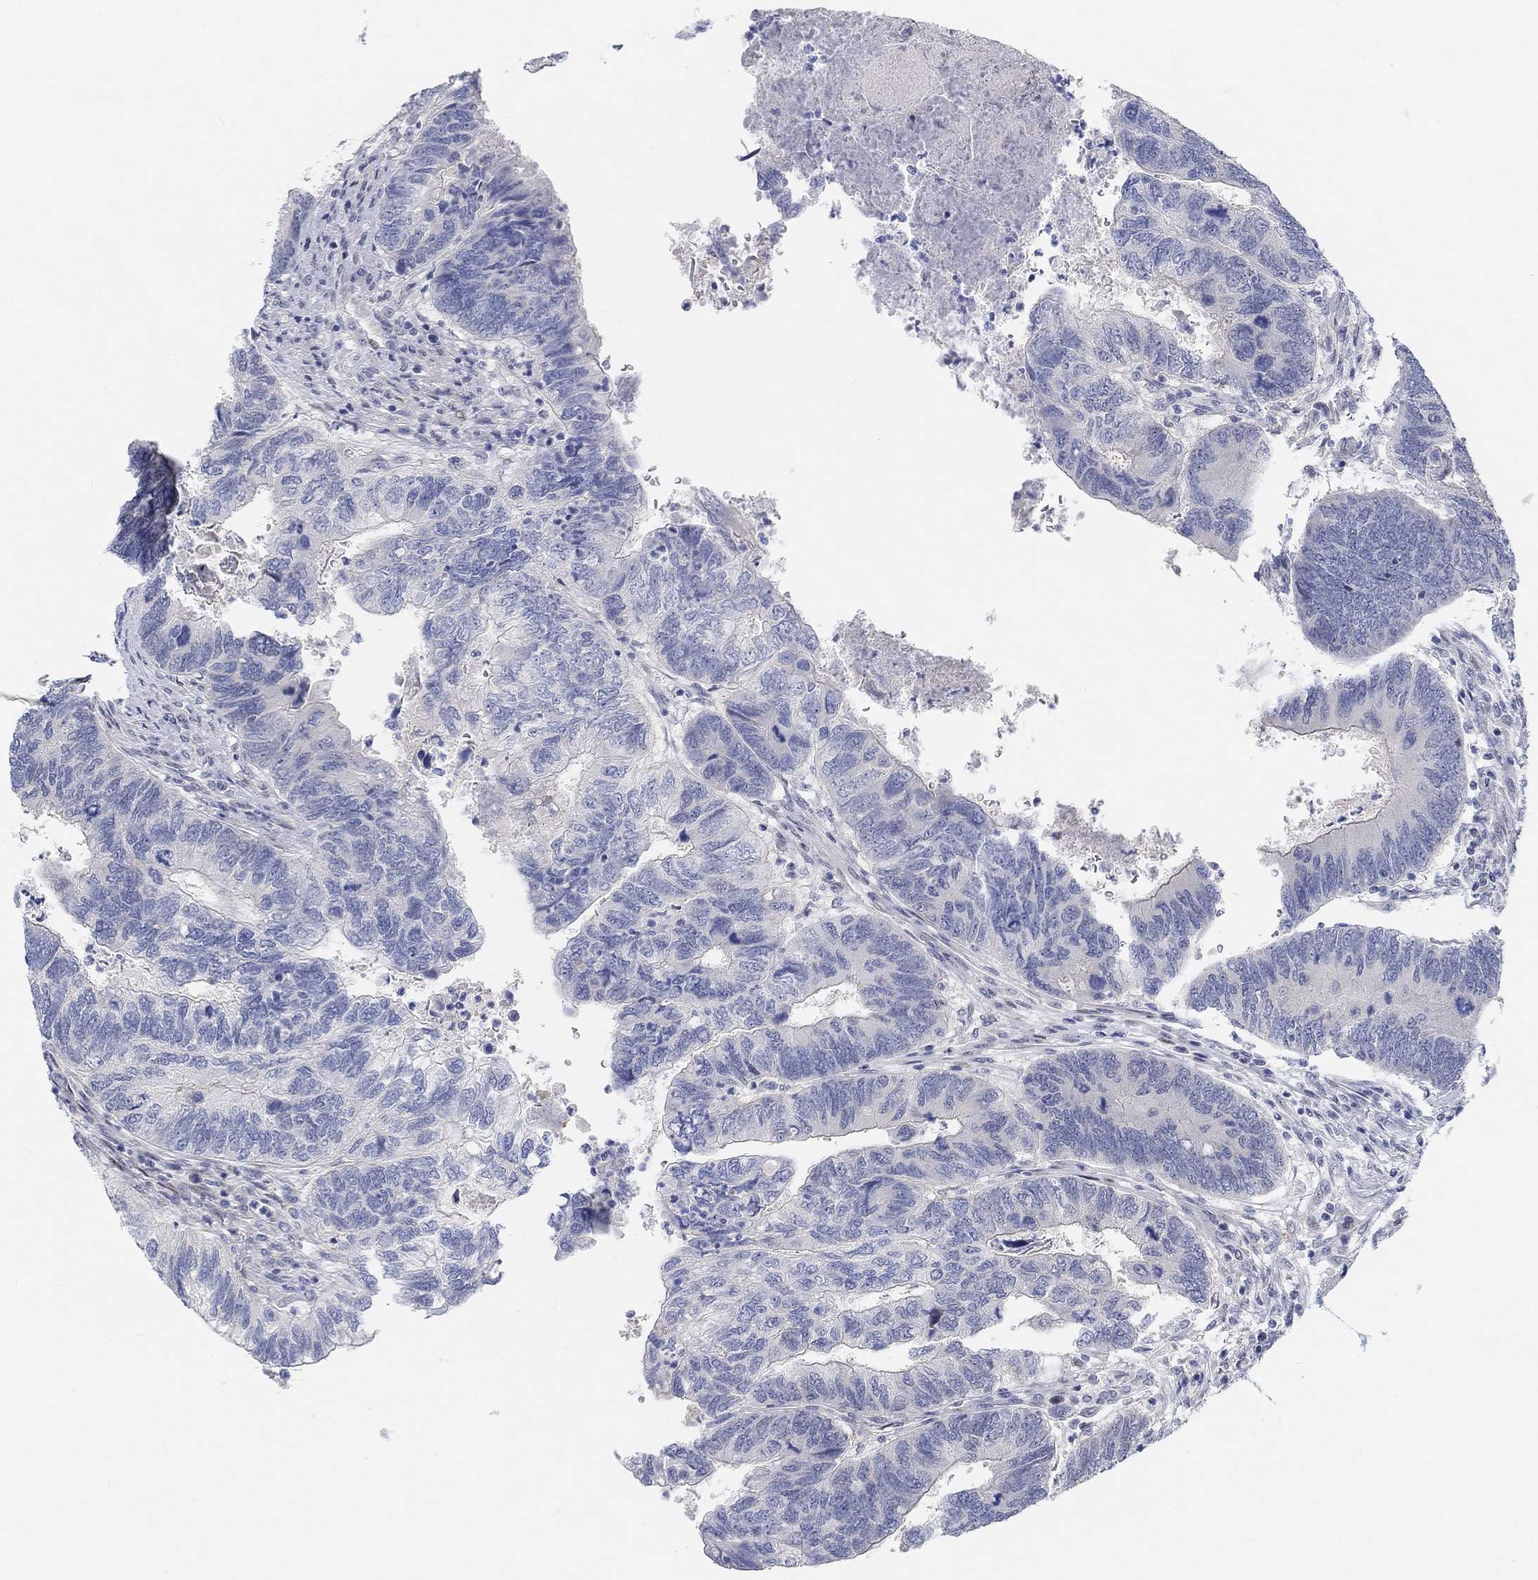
{"staining": {"intensity": "negative", "quantity": "none", "location": "none"}, "tissue": "colorectal cancer", "cell_type": "Tumor cells", "image_type": "cancer", "snomed": [{"axis": "morphology", "description": "Adenocarcinoma, NOS"}, {"axis": "topography", "description": "Colon"}], "caption": "Tumor cells are negative for protein expression in human colorectal cancer. (Brightfield microscopy of DAB (3,3'-diaminobenzidine) IHC at high magnification).", "gene": "SNTG2", "patient": {"sex": "female", "age": 67}}